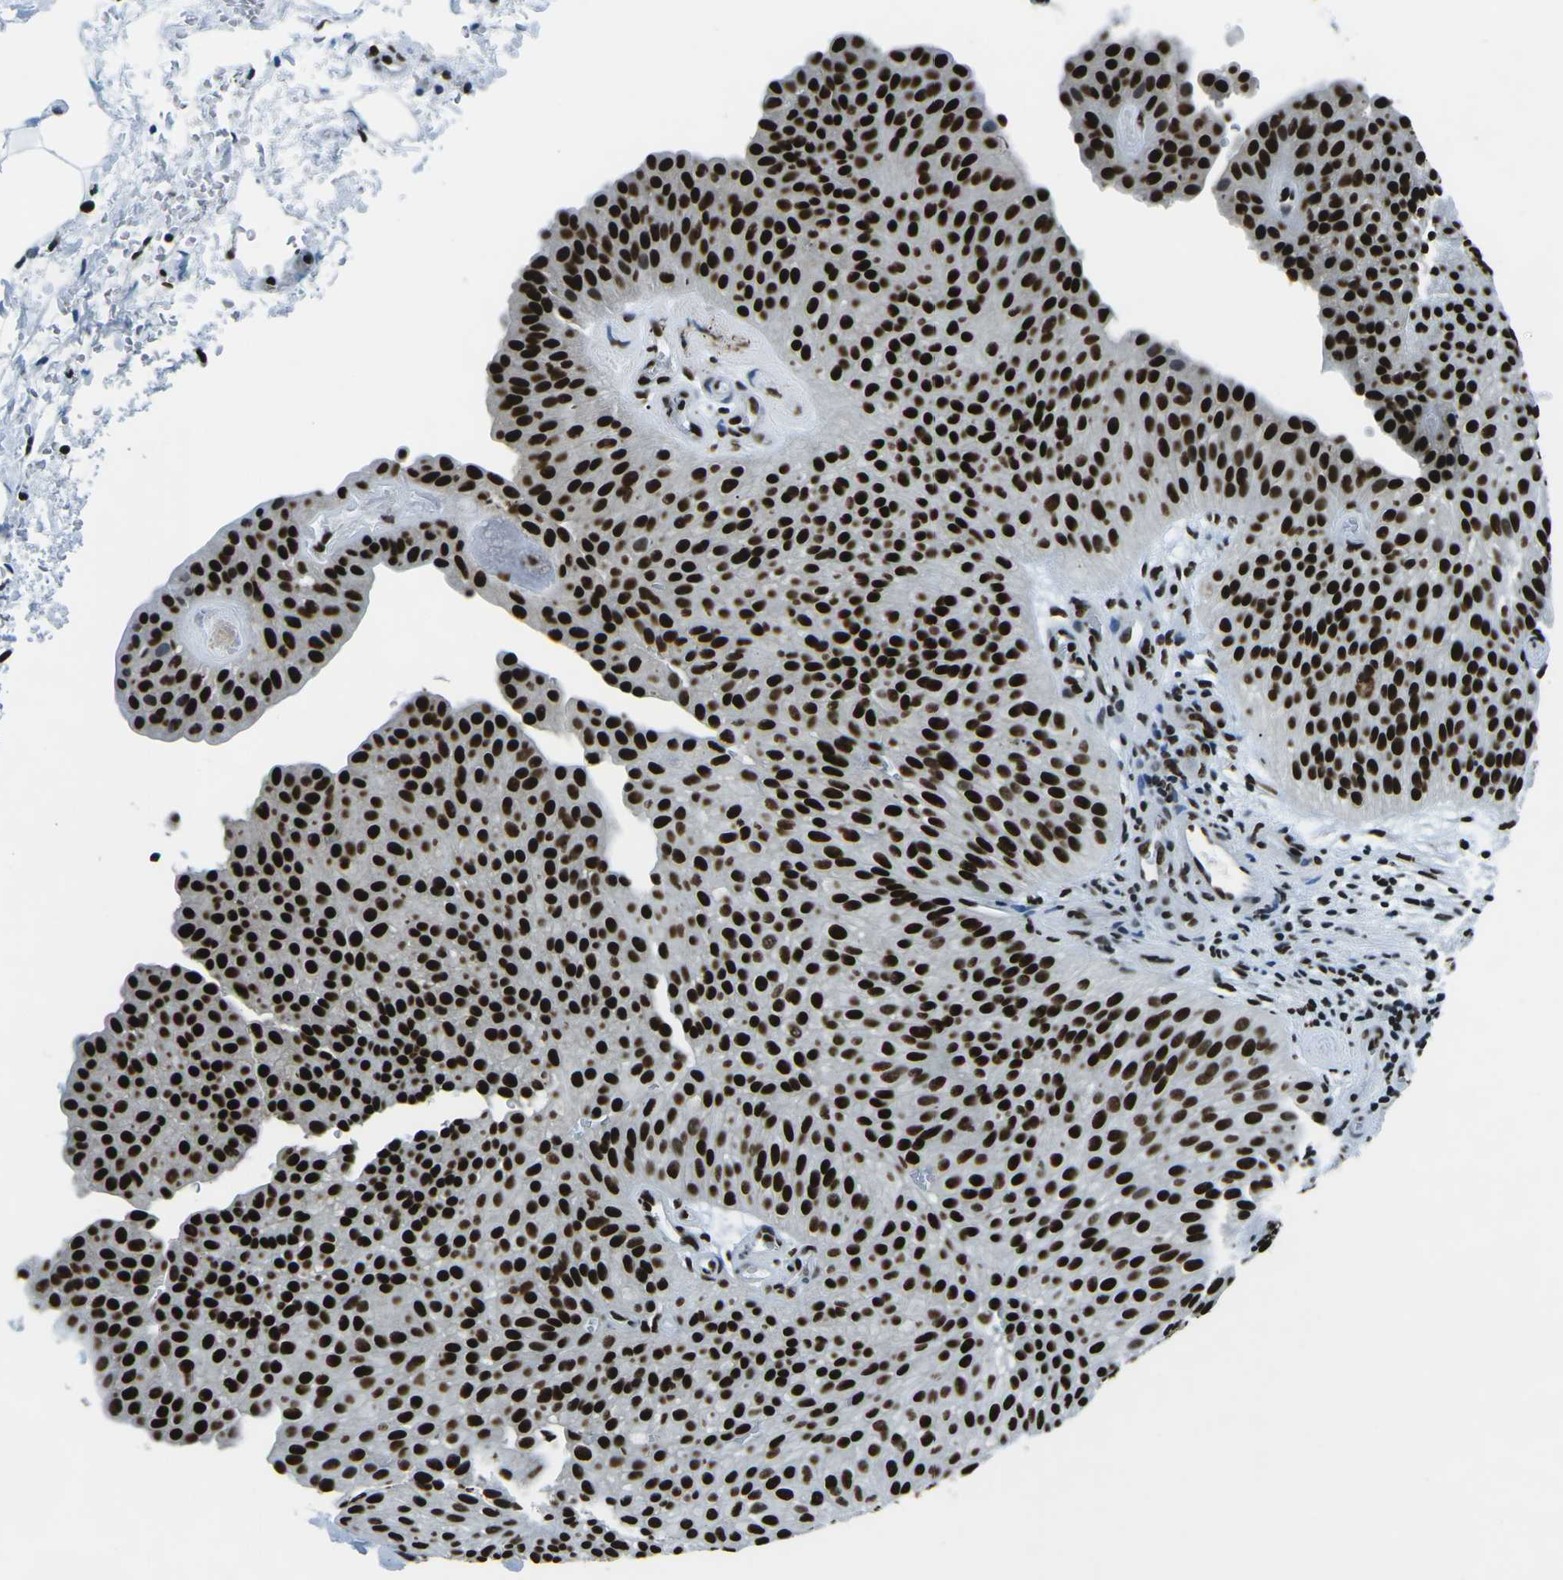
{"staining": {"intensity": "strong", "quantity": ">75%", "location": "nuclear"}, "tissue": "urothelial cancer", "cell_type": "Tumor cells", "image_type": "cancer", "snomed": [{"axis": "morphology", "description": "Urothelial carcinoma, Low grade"}, {"axis": "topography", "description": "Urinary bladder"}], "caption": "Protein expression analysis of human urothelial carcinoma (low-grade) reveals strong nuclear staining in approximately >75% of tumor cells.", "gene": "HNRNPL", "patient": {"sex": "female", "age": 60}}